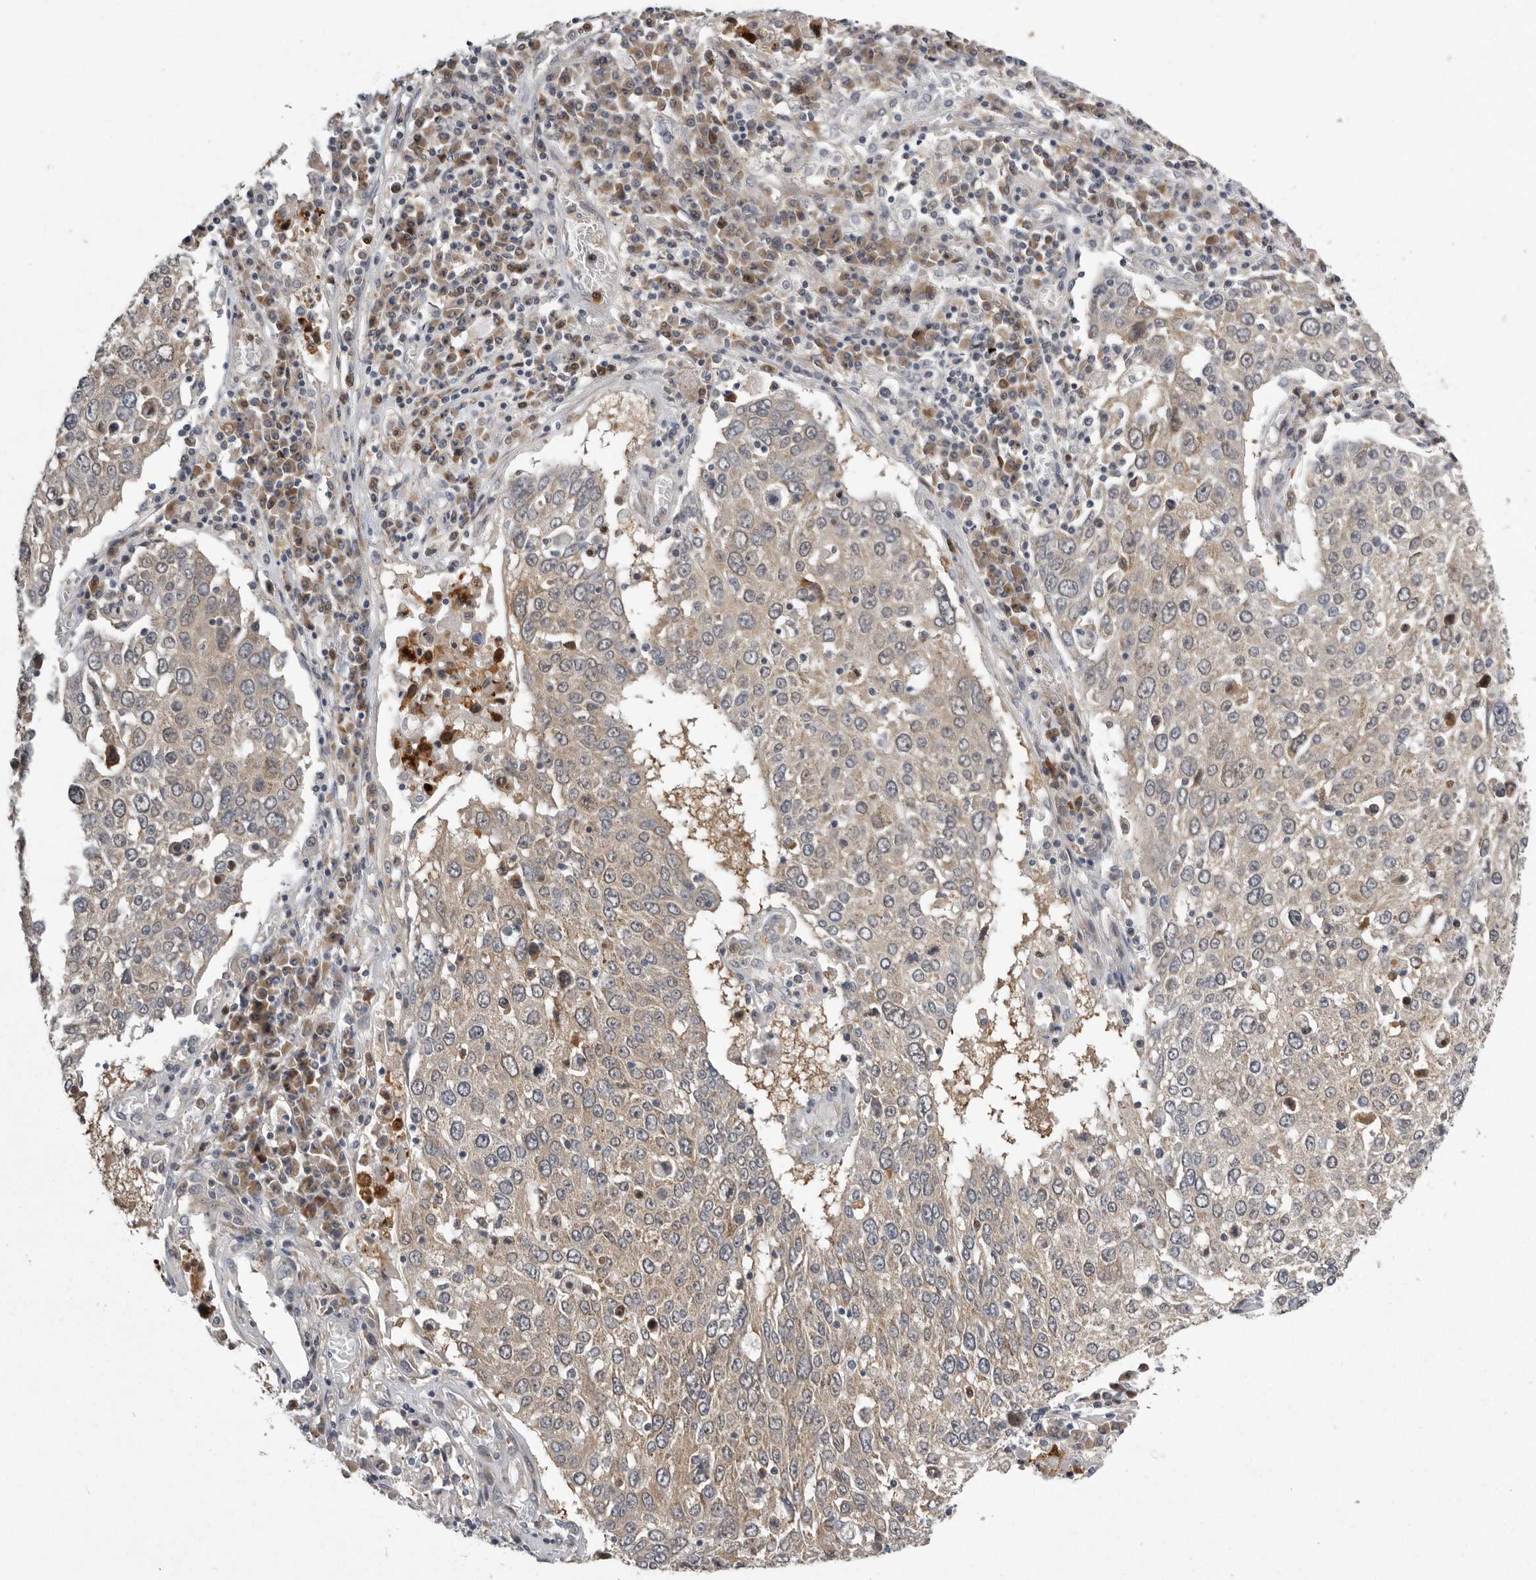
{"staining": {"intensity": "weak", "quantity": ">75%", "location": "cytoplasmic/membranous"}, "tissue": "lung cancer", "cell_type": "Tumor cells", "image_type": "cancer", "snomed": [{"axis": "morphology", "description": "Squamous cell carcinoma, NOS"}, {"axis": "topography", "description": "Lung"}], "caption": "A histopathology image of human lung cancer stained for a protein shows weak cytoplasmic/membranous brown staining in tumor cells. The protein is shown in brown color, while the nuclei are stained blue.", "gene": "RALGPS2", "patient": {"sex": "male", "age": 65}}